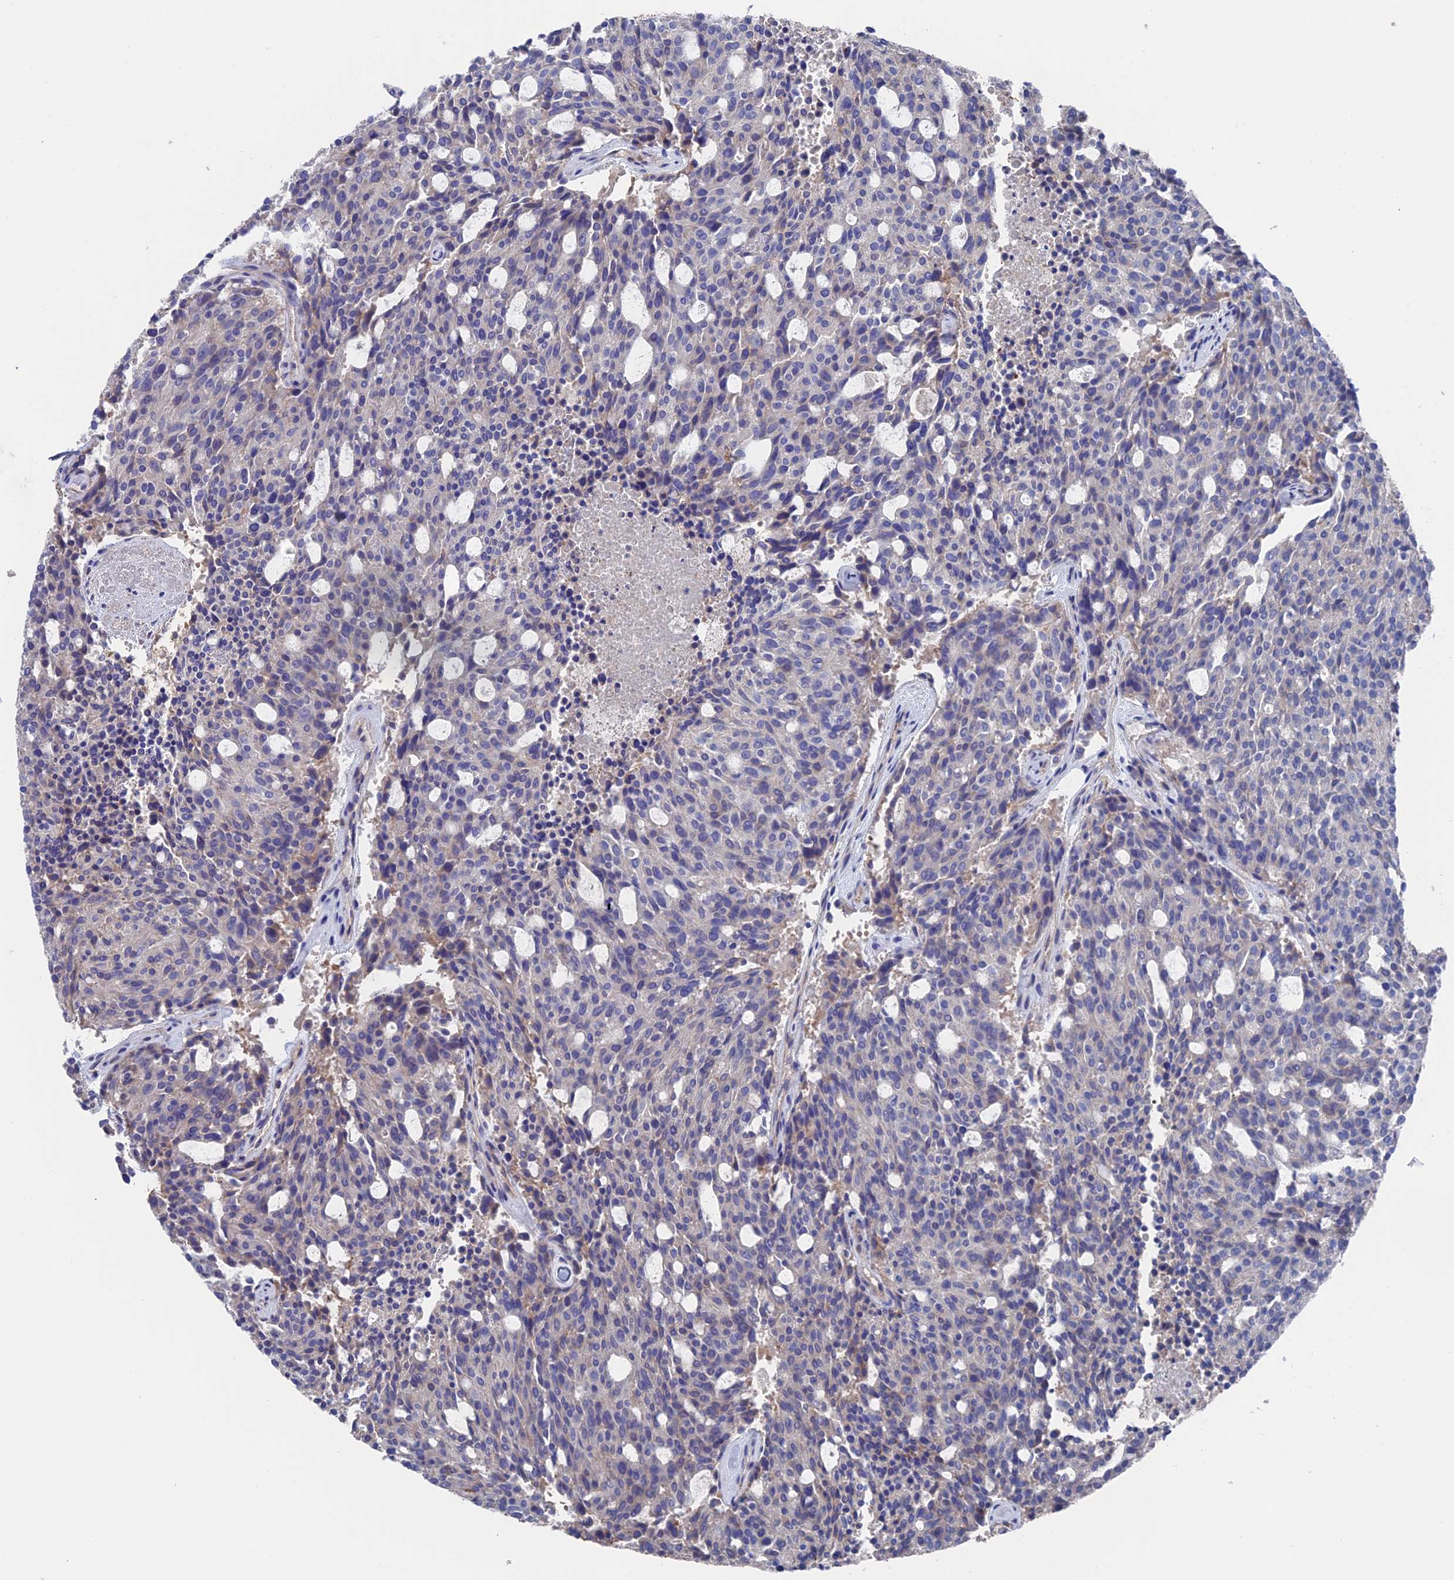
{"staining": {"intensity": "negative", "quantity": "none", "location": "none"}, "tissue": "carcinoid", "cell_type": "Tumor cells", "image_type": "cancer", "snomed": [{"axis": "morphology", "description": "Carcinoid, malignant, NOS"}, {"axis": "topography", "description": "Pancreas"}], "caption": "Micrograph shows no significant protein positivity in tumor cells of carcinoid.", "gene": "HPF1", "patient": {"sex": "female", "age": 54}}